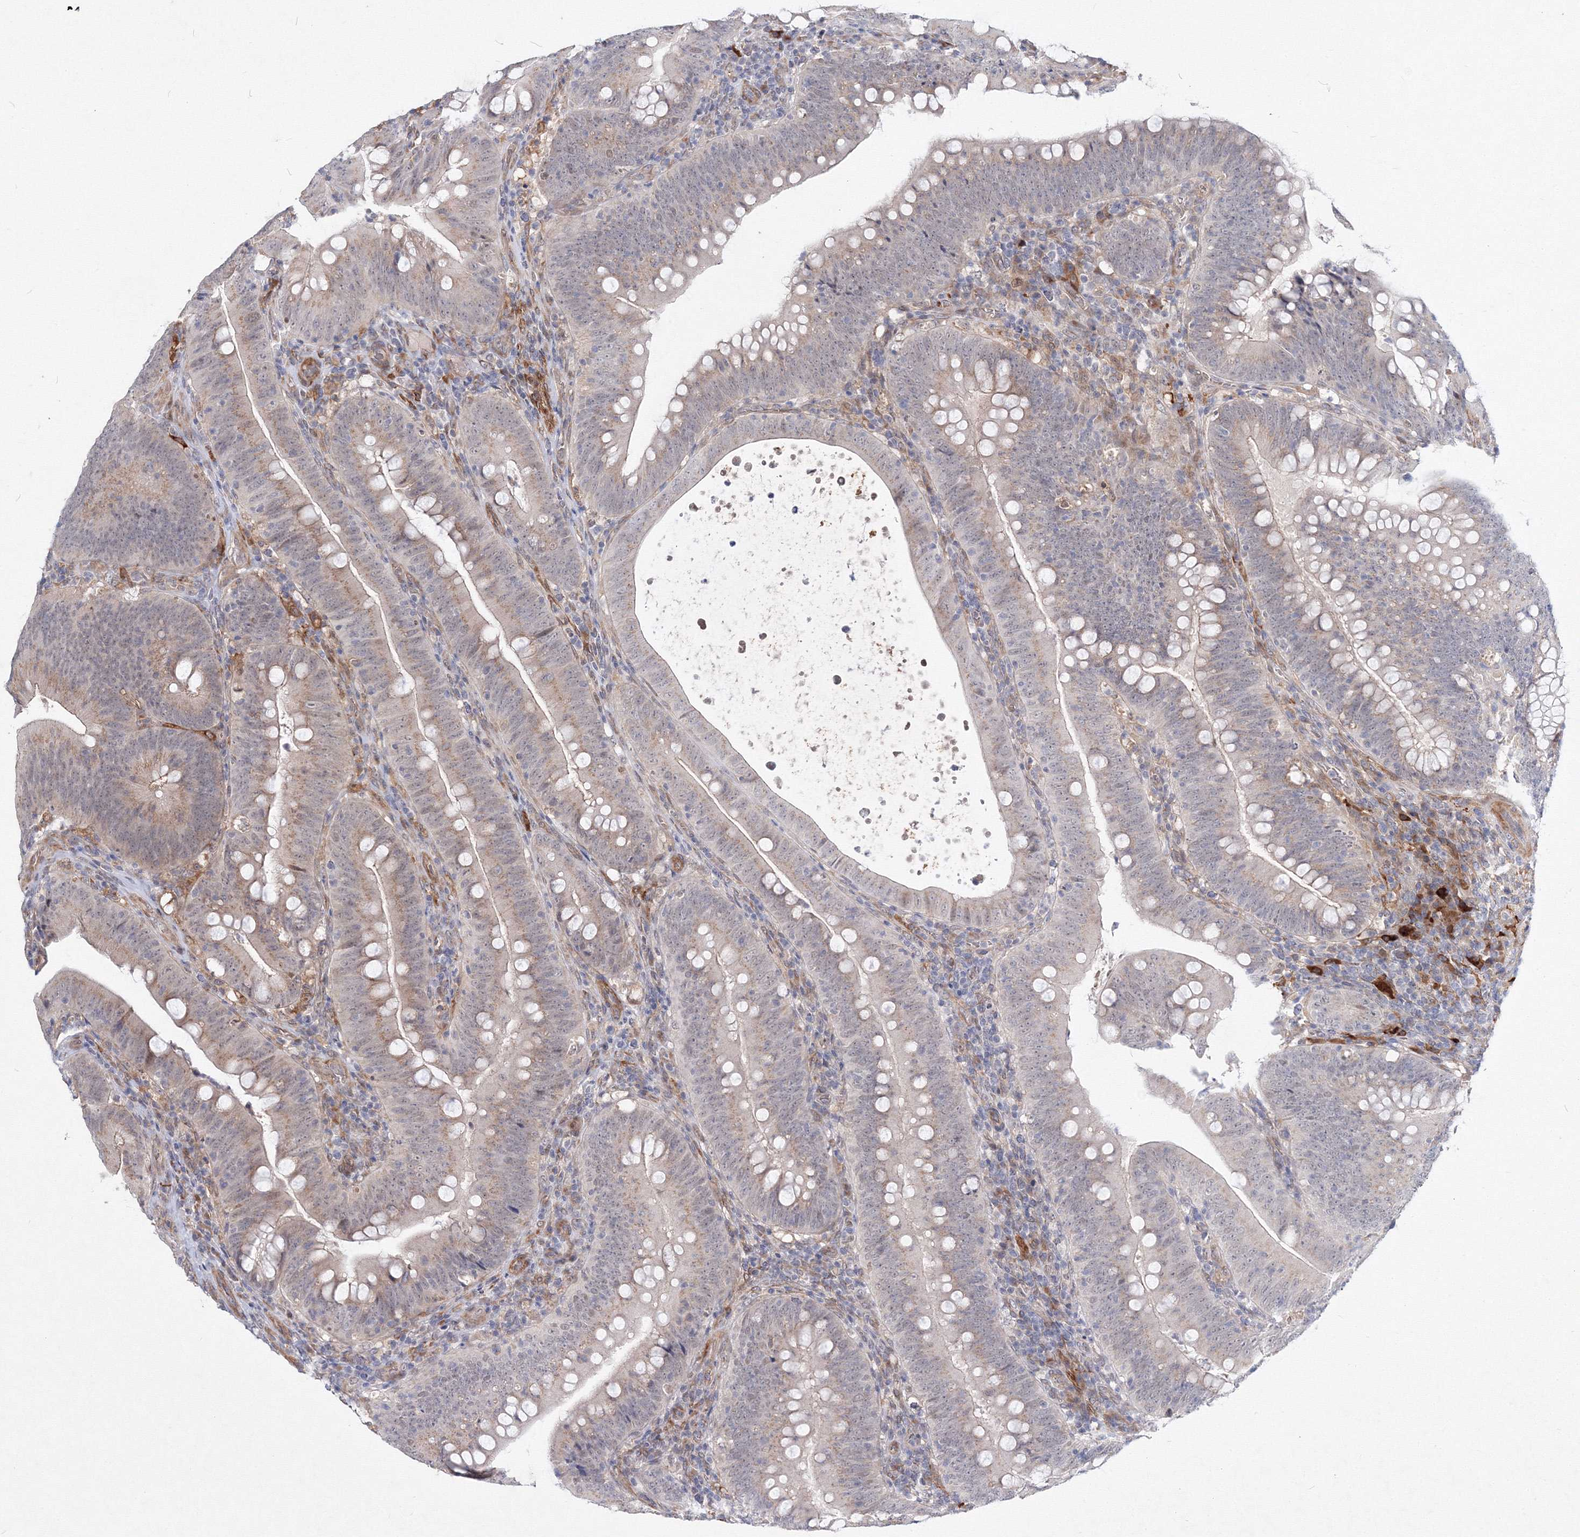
{"staining": {"intensity": "weak", "quantity": "25%-75%", "location": "cytoplasmic/membranous"}, "tissue": "colorectal cancer", "cell_type": "Tumor cells", "image_type": "cancer", "snomed": [{"axis": "morphology", "description": "Normal tissue, NOS"}, {"axis": "topography", "description": "Colon"}], "caption": "Tumor cells display low levels of weak cytoplasmic/membranous positivity in about 25%-75% of cells in human colorectal cancer.", "gene": "C11orf52", "patient": {"sex": "female", "age": 82}}